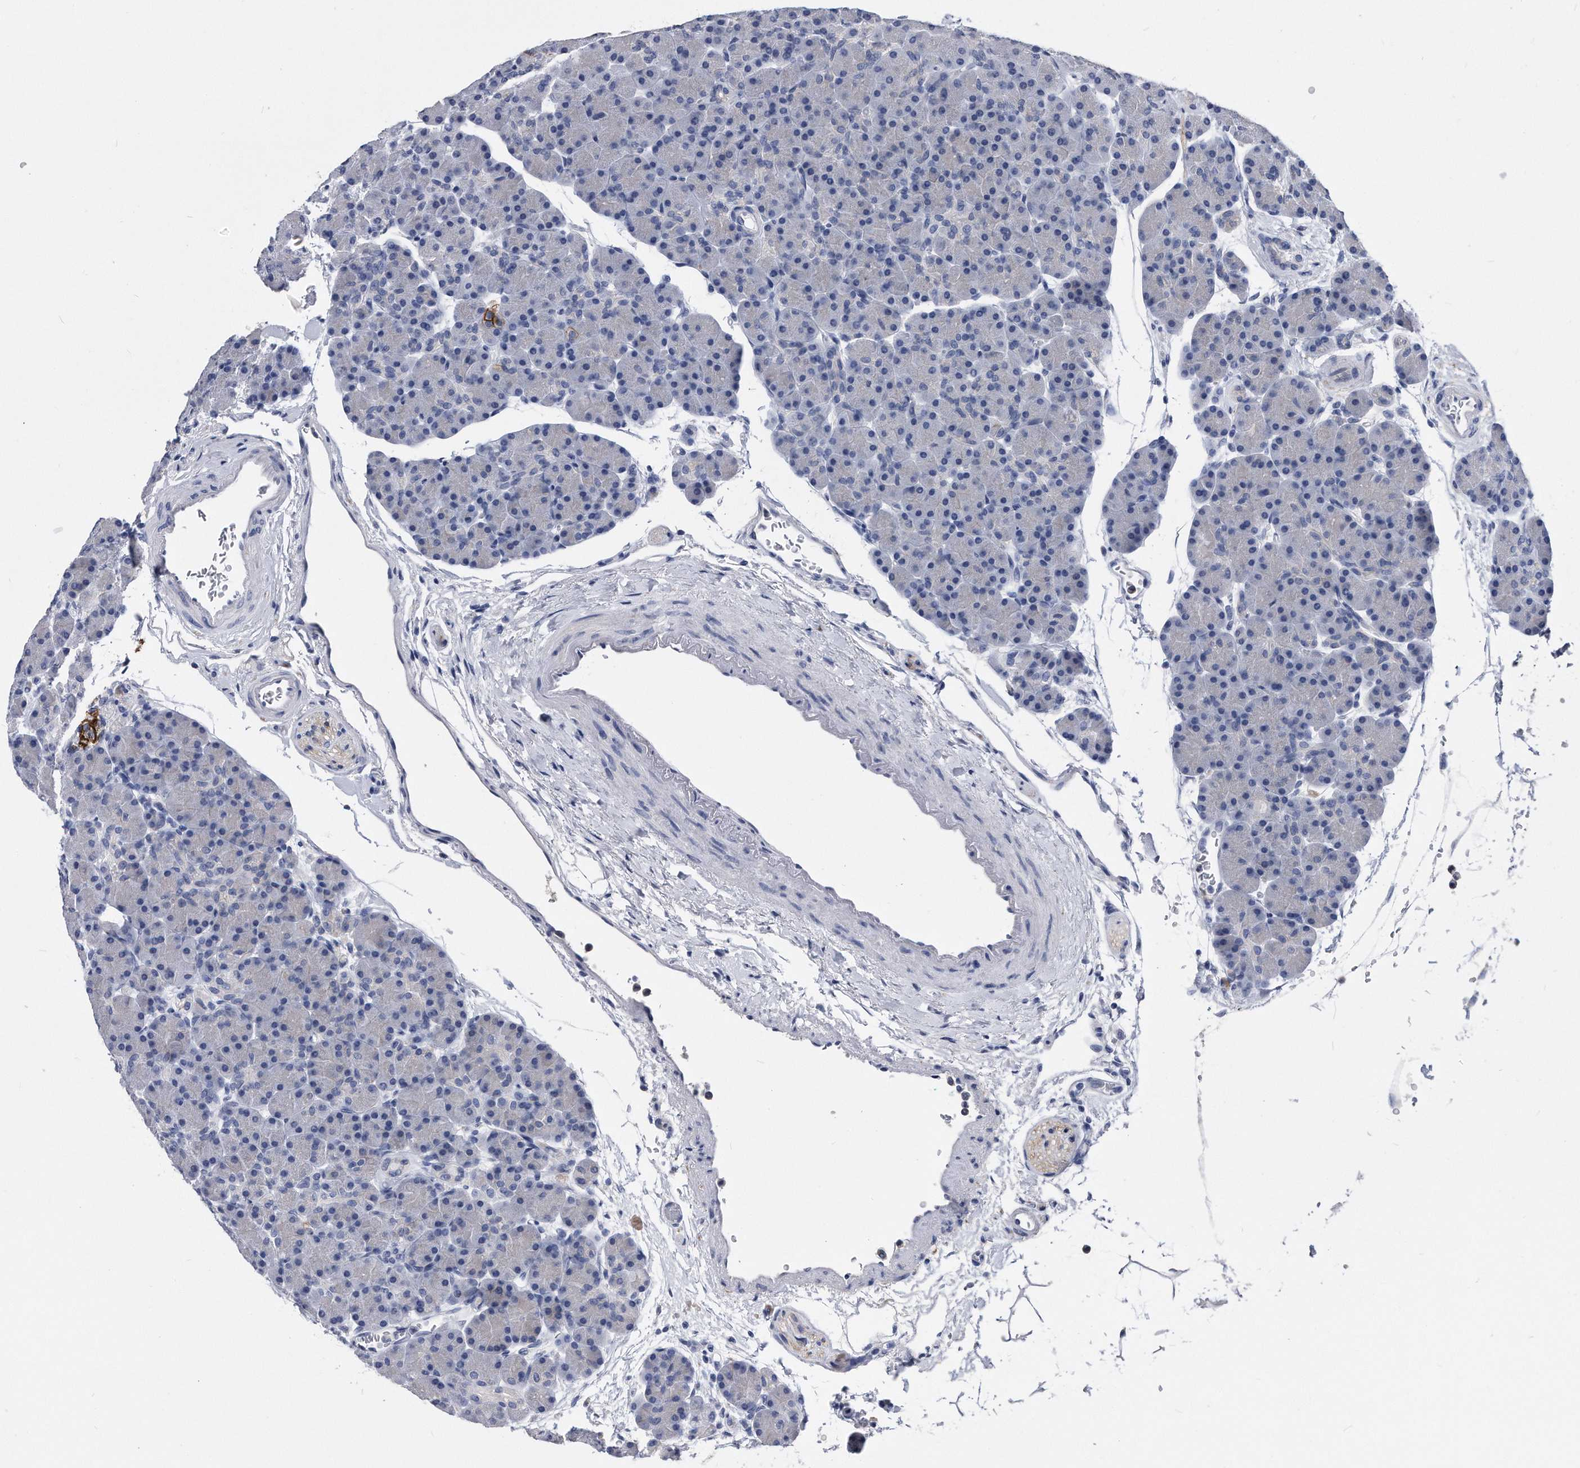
{"staining": {"intensity": "negative", "quantity": "none", "location": "none"}, "tissue": "pancreas", "cell_type": "Exocrine glandular cells", "image_type": "normal", "snomed": [{"axis": "morphology", "description": "Normal tissue, NOS"}, {"axis": "topography", "description": "Pancreas"}], "caption": "This is an immunohistochemistry (IHC) histopathology image of benign pancreas. There is no expression in exocrine glandular cells.", "gene": "IL20RA", "patient": {"sex": "female", "age": 43}}